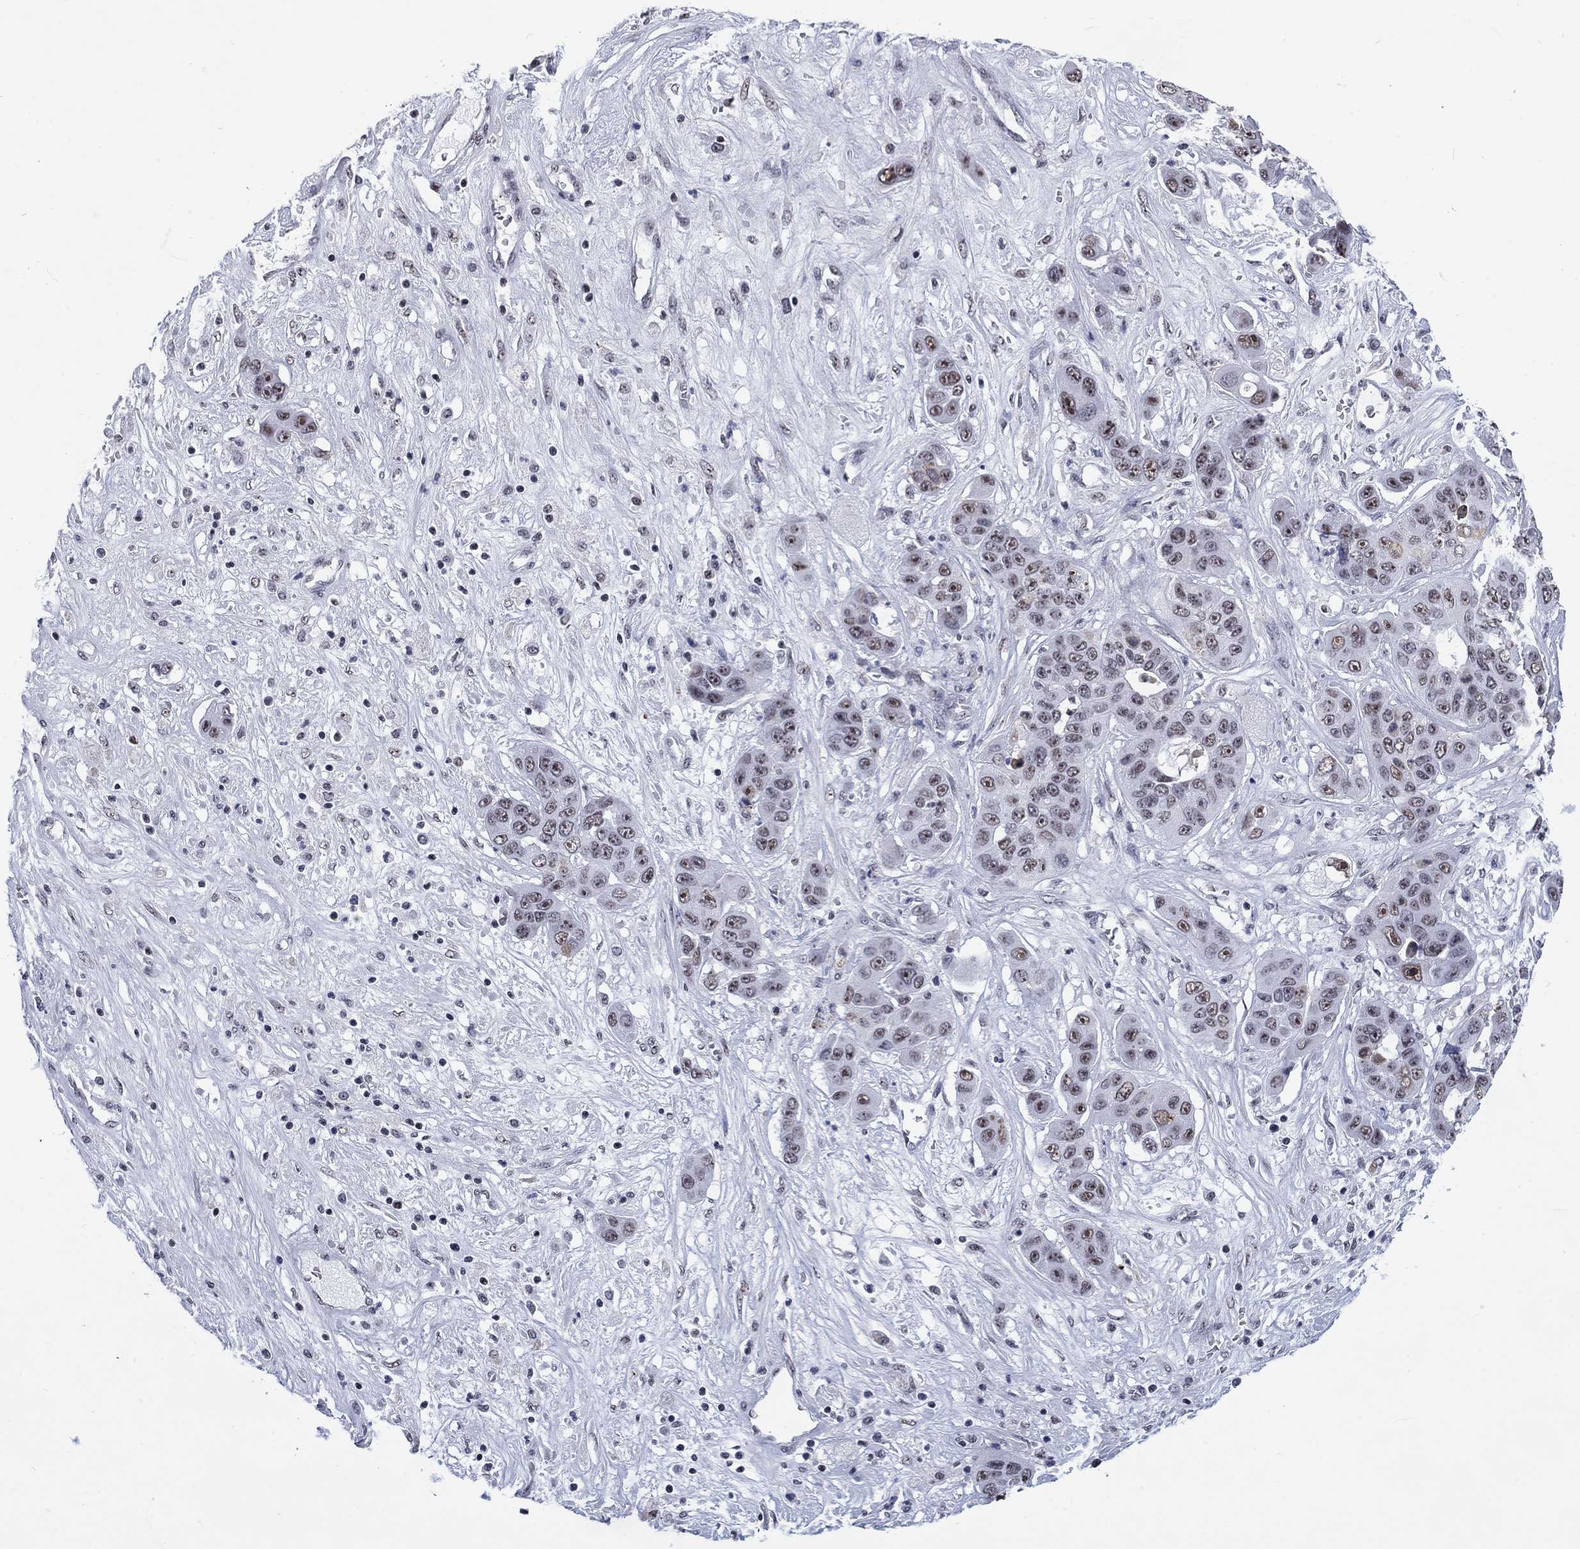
{"staining": {"intensity": "moderate", "quantity": "<25%", "location": "nuclear"}, "tissue": "liver cancer", "cell_type": "Tumor cells", "image_type": "cancer", "snomed": [{"axis": "morphology", "description": "Cholangiocarcinoma"}, {"axis": "topography", "description": "Liver"}], "caption": "Immunohistochemical staining of liver cancer demonstrates low levels of moderate nuclear expression in approximately <25% of tumor cells. The staining is performed using DAB (3,3'-diaminobenzidine) brown chromogen to label protein expression. The nuclei are counter-stained blue using hematoxylin.", "gene": "CSRNP3", "patient": {"sex": "female", "age": 52}}